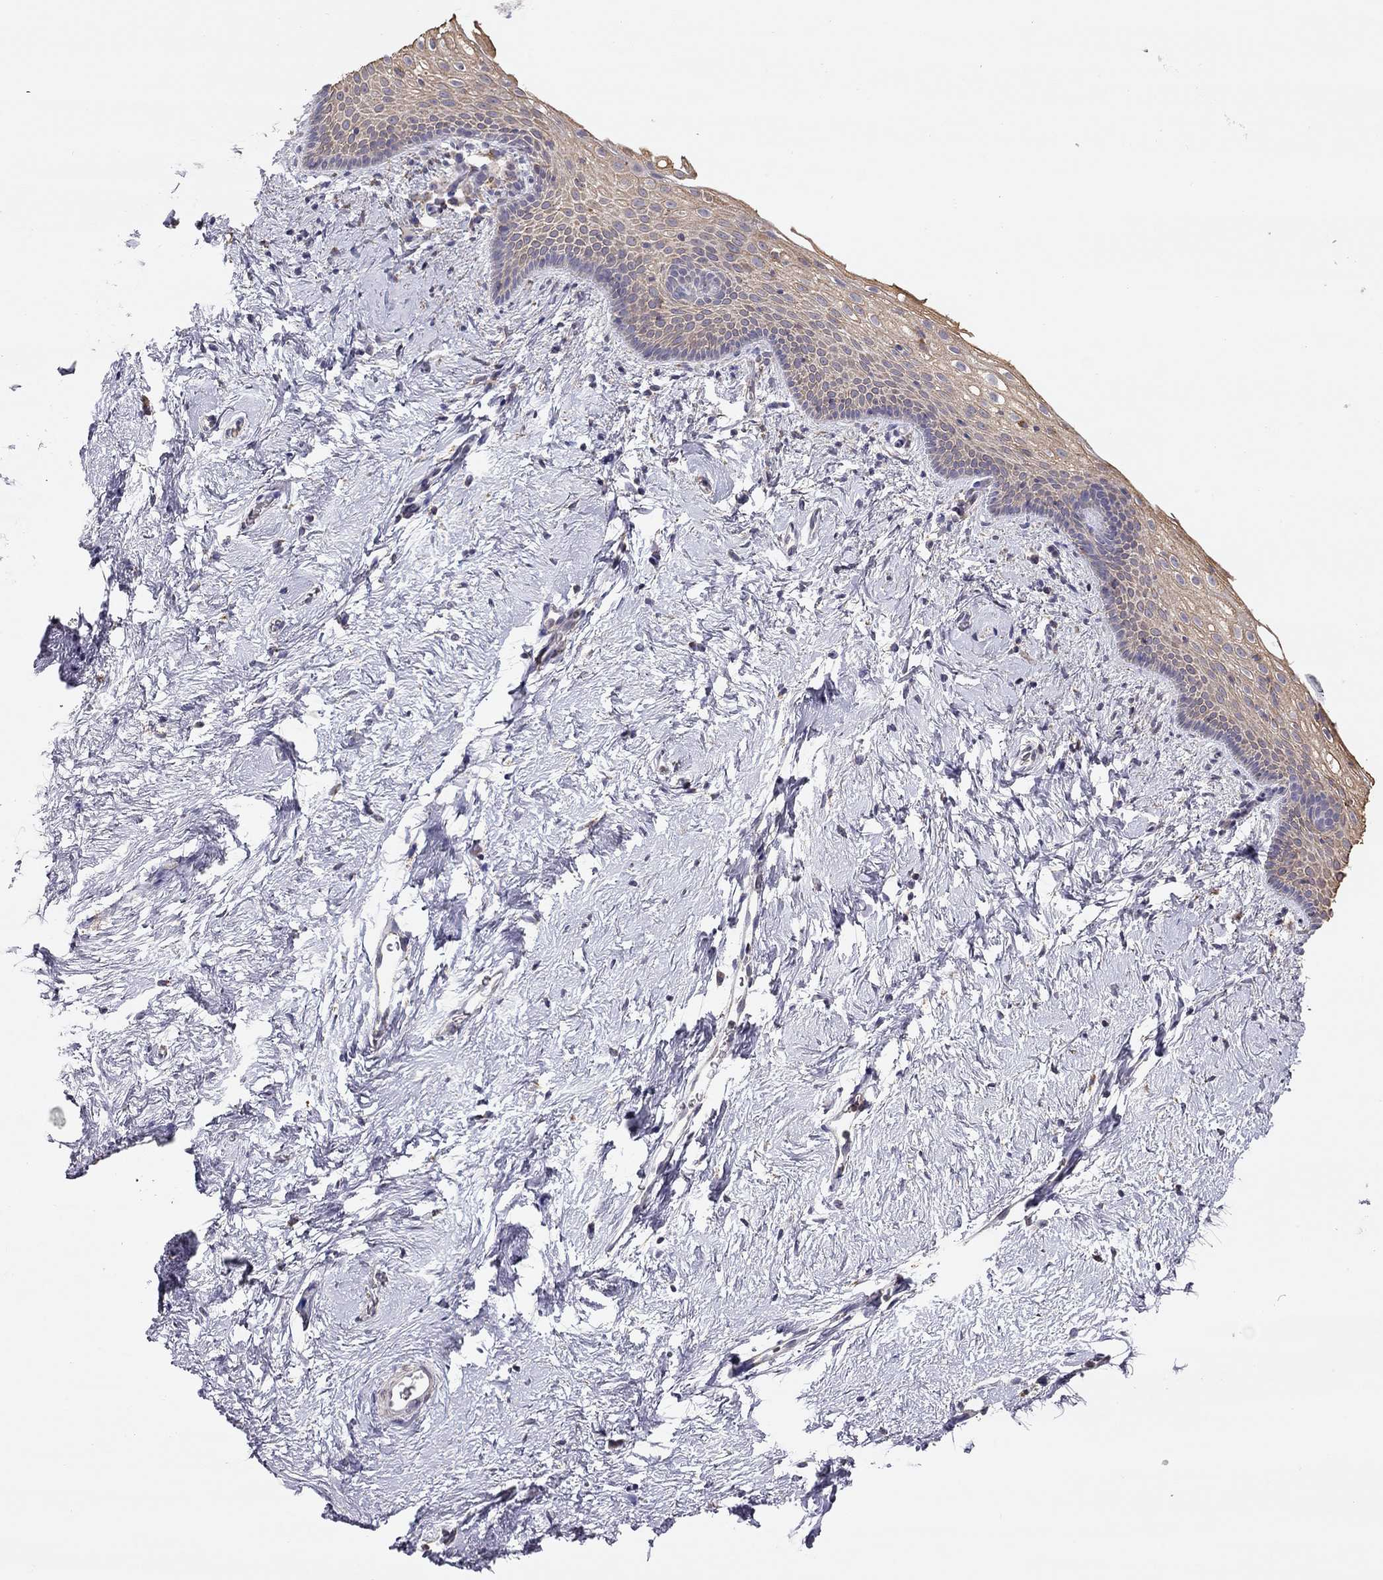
{"staining": {"intensity": "weak", "quantity": "25%-75%", "location": "cytoplasmic/membranous"}, "tissue": "vagina", "cell_type": "Squamous epithelial cells", "image_type": "normal", "snomed": [{"axis": "morphology", "description": "Normal tissue, NOS"}, {"axis": "topography", "description": "Vagina"}], "caption": "Immunohistochemical staining of benign vagina displays low levels of weak cytoplasmic/membranous staining in about 25%-75% of squamous epithelial cells.", "gene": "LRIT3", "patient": {"sex": "female", "age": 61}}